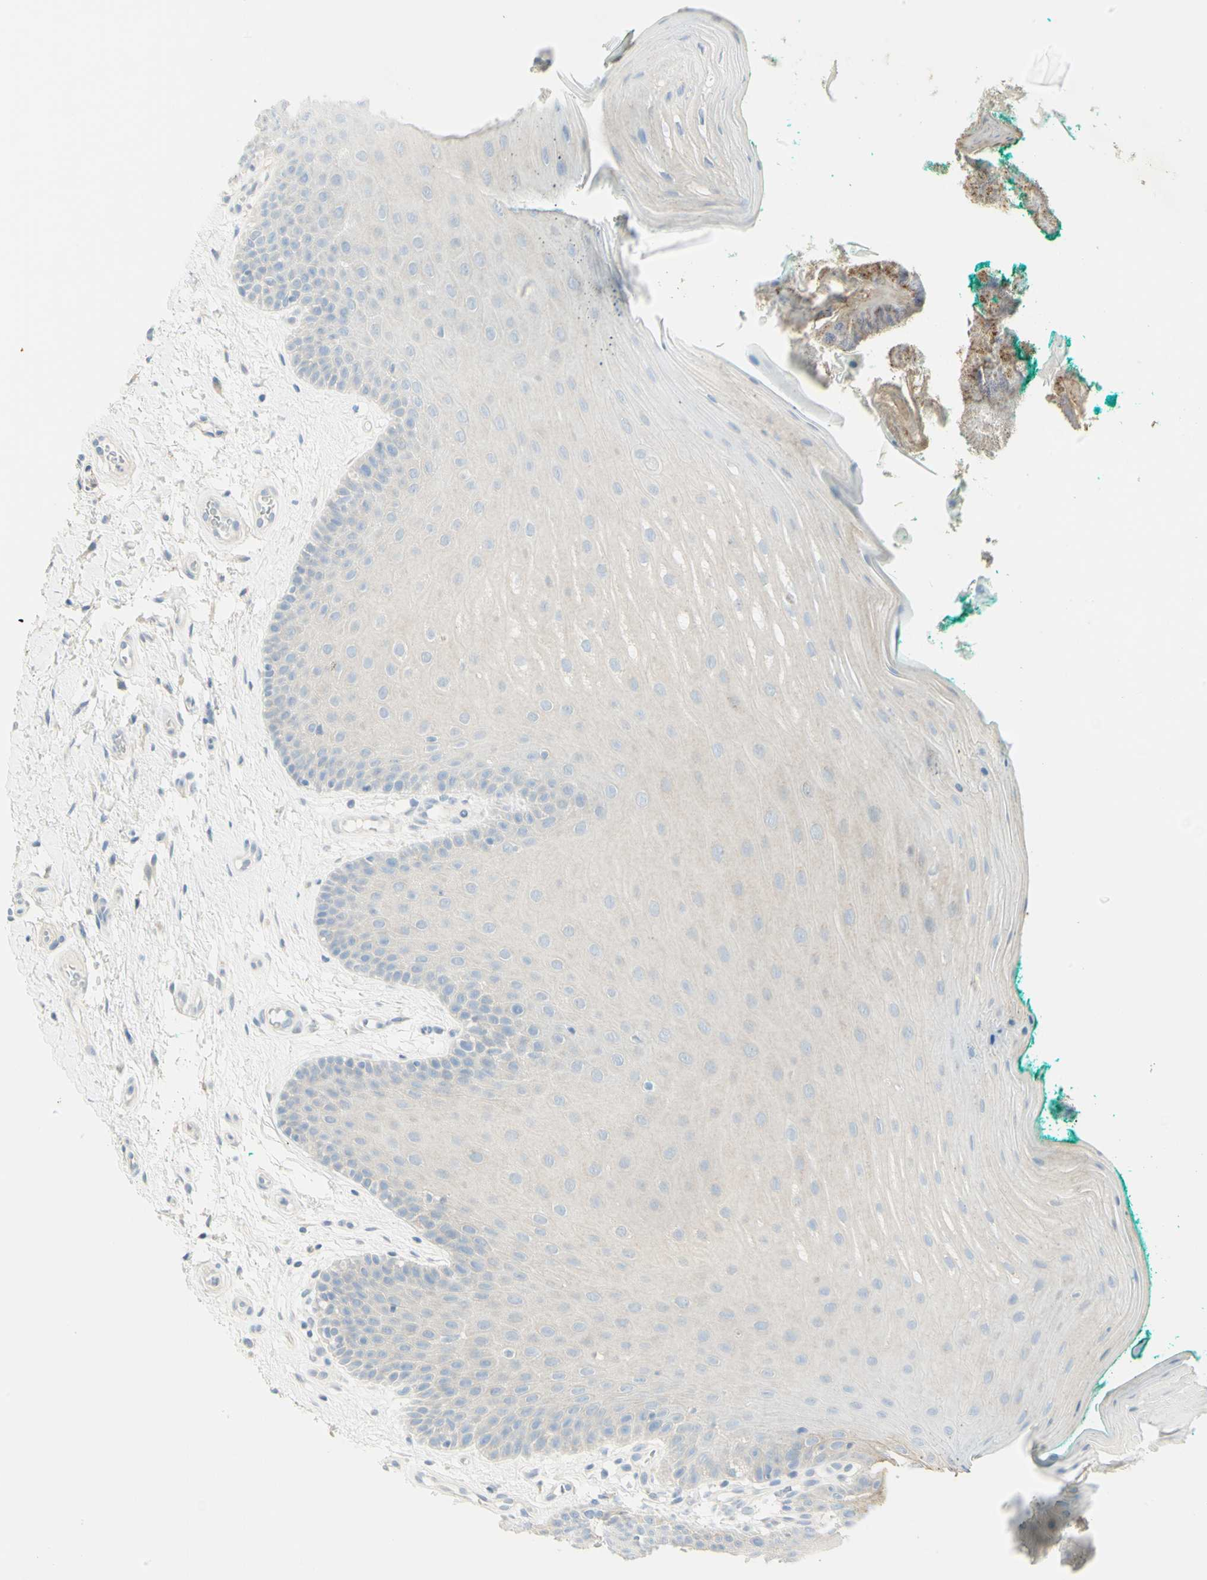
{"staining": {"intensity": "negative", "quantity": "none", "location": "none"}, "tissue": "oral mucosa", "cell_type": "Squamous epithelial cells", "image_type": "normal", "snomed": [{"axis": "morphology", "description": "Normal tissue, NOS"}, {"axis": "topography", "description": "Skeletal muscle"}, {"axis": "topography", "description": "Oral tissue"}], "caption": "This is an immunohistochemistry photomicrograph of benign human oral mucosa. There is no staining in squamous epithelial cells.", "gene": "GCNT3", "patient": {"sex": "male", "age": 58}}